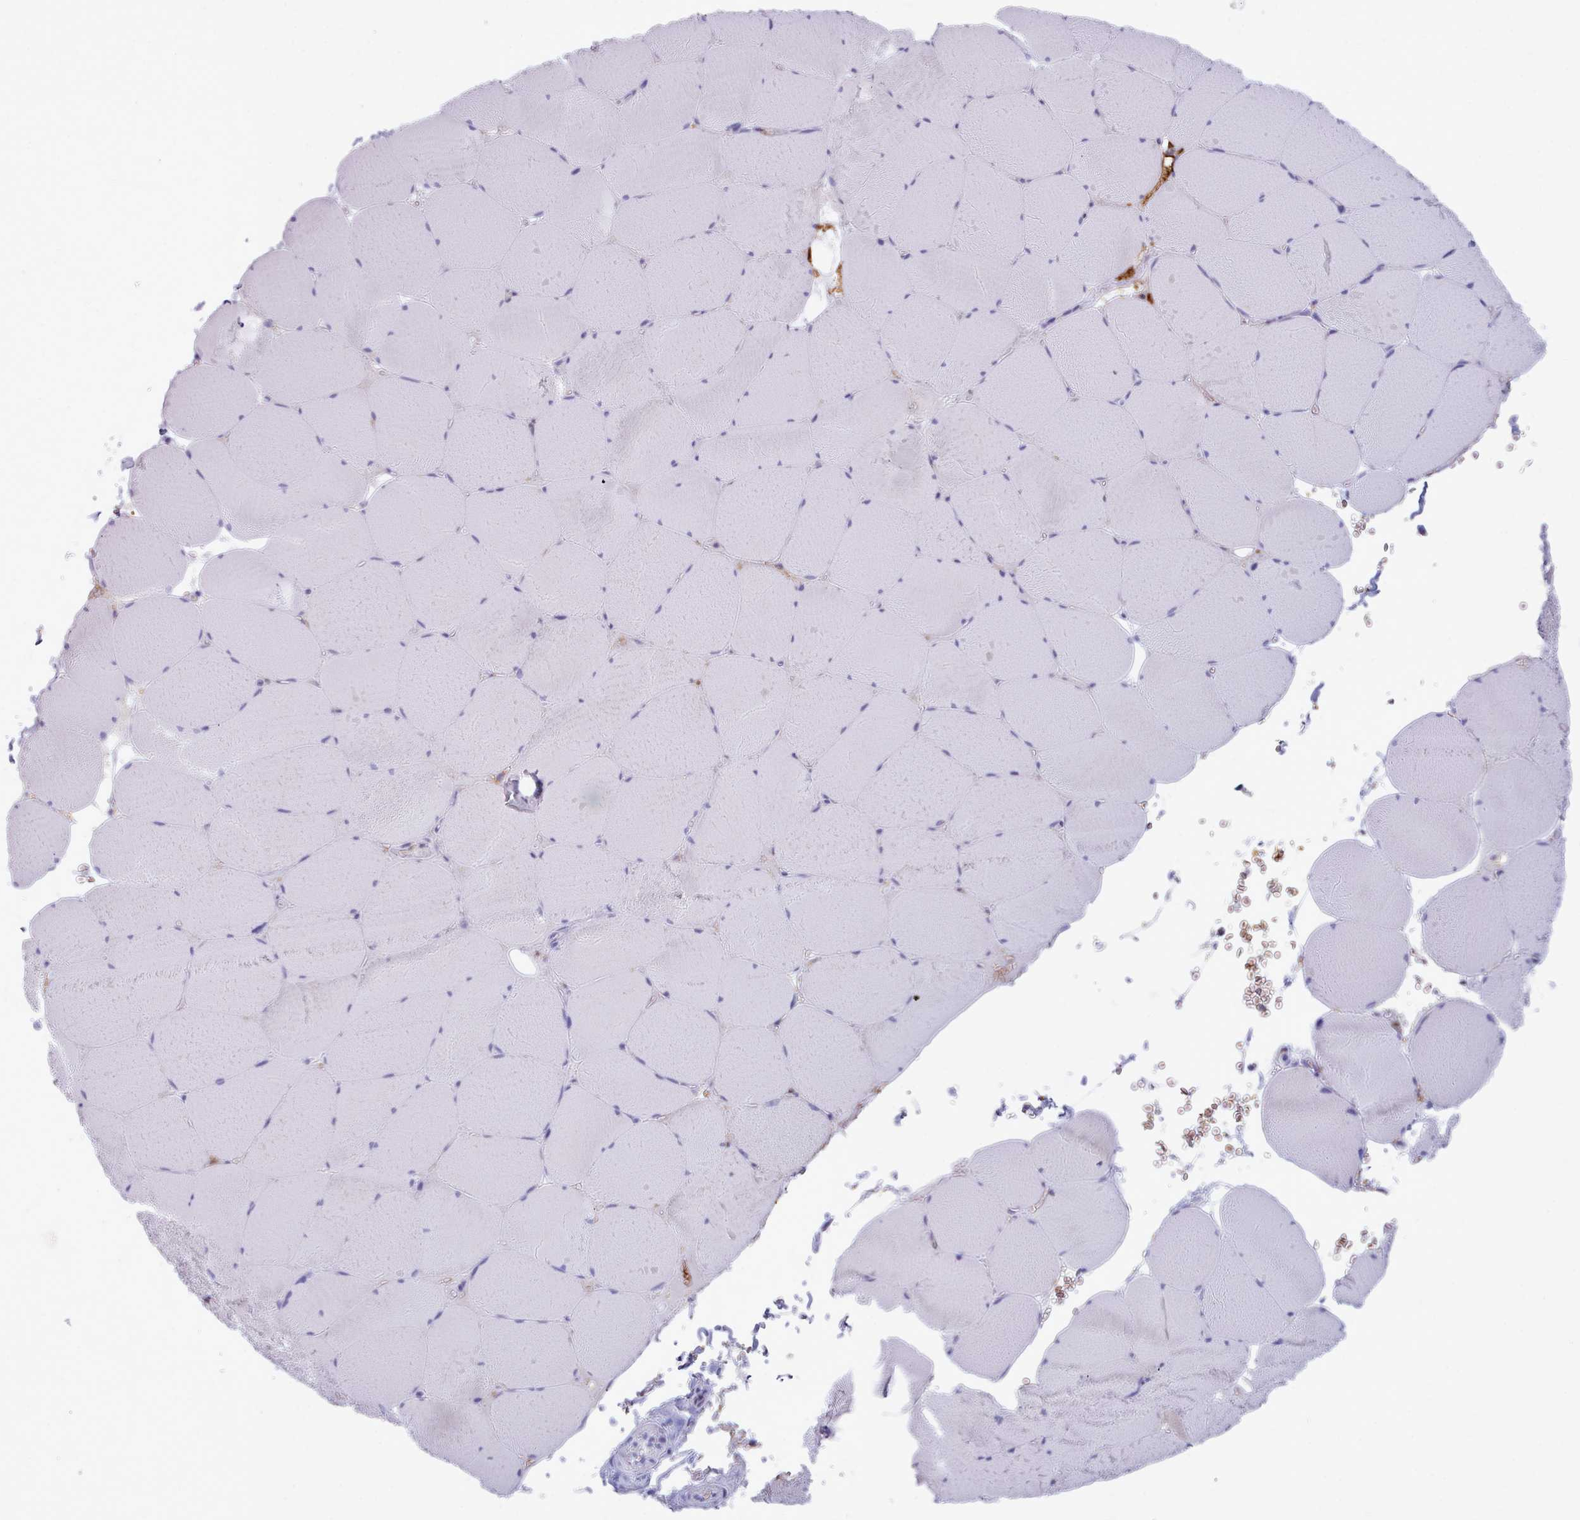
{"staining": {"intensity": "moderate", "quantity": "<25%", "location": "cytoplasmic/membranous"}, "tissue": "skeletal muscle", "cell_type": "Myocytes", "image_type": "normal", "snomed": [{"axis": "morphology", "description": "Normal tissue, NOS"}, {"axis": "topography", "description": "Skeletal muscle"}, {"axis": "topography", "description": "Head-Neck"}], "caption": "Myocytes demonstrate moderate cytoplasmic/membranous staining in about <25% of cells in benign skeletal muscle.", "gene": "NKX1", "patient": {"sex": "male", "age": 66}}